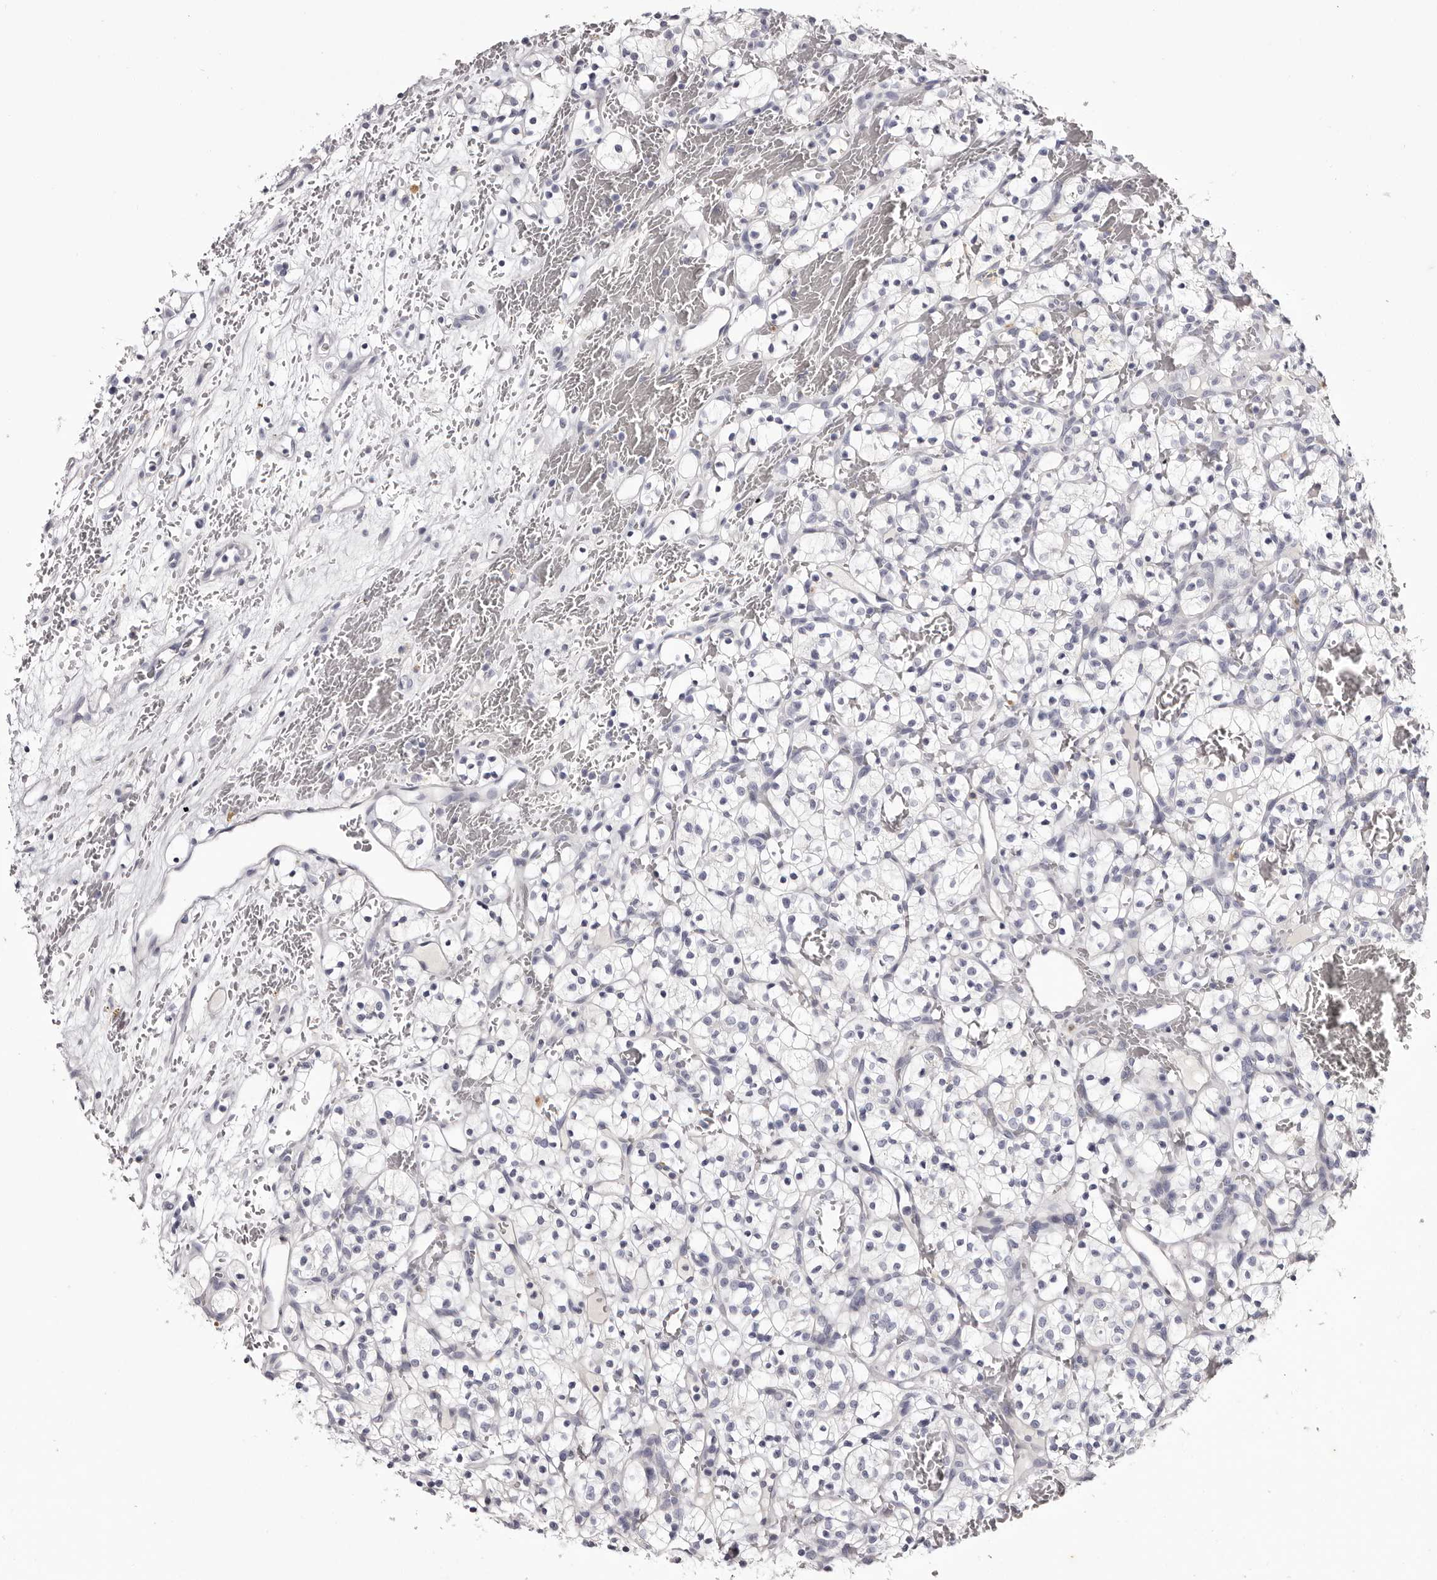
{"staining": {"intensity": "negative", "quantity": "none", "location": "none"}, "tissue": "renal cancer", "cell_type": "Tumor cells", "image_type": "cancer", "snomed": [{"axis": "morphology", "description": "Adenocarcinoma, NOS"}, {"axis": "topography", "description": "Kidney"}], "caption": "Tumor cells show no significant staining in adenocarcinoma (renal).", "gene": "CA6", "patient": {"sex": "female", "age": 57}}